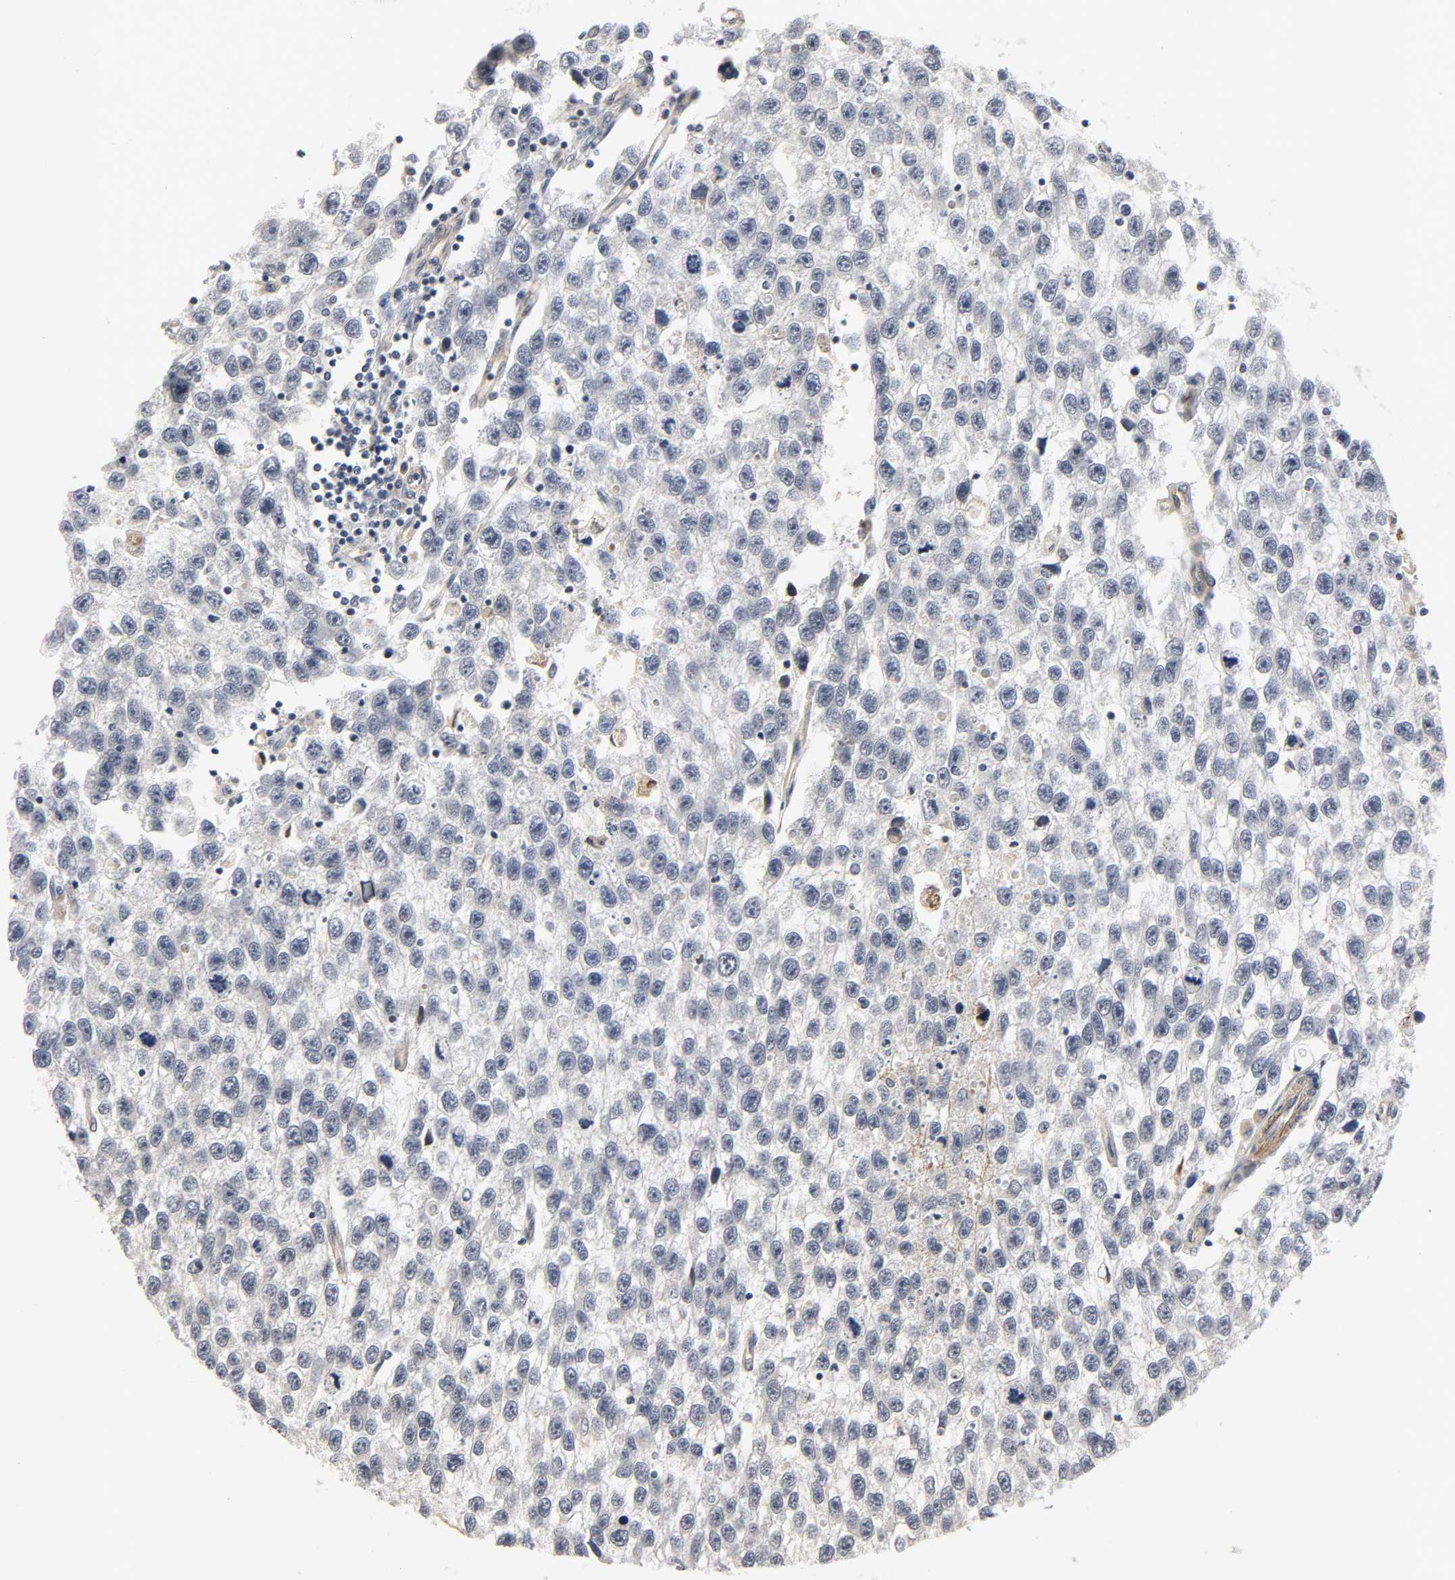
{"staining": {"intensity": "weak", "quantity": "<25%", "location": "cytoplasmic/membranous"}, "tissue": "testis cancer", "cell_type": "Tumor cells", "image_type": "cancer", "snomed": [{"axis": "morphology", "description": "Seminoma, NOS"}, {"axis": "topography", "description": "Testis"}], "caption": "The IHC photomicrograph has no significant expression in tumor cells of testis seminoma tissue.", "gene": "REEP6", "patient": {"sex": "male", "age": 33}}